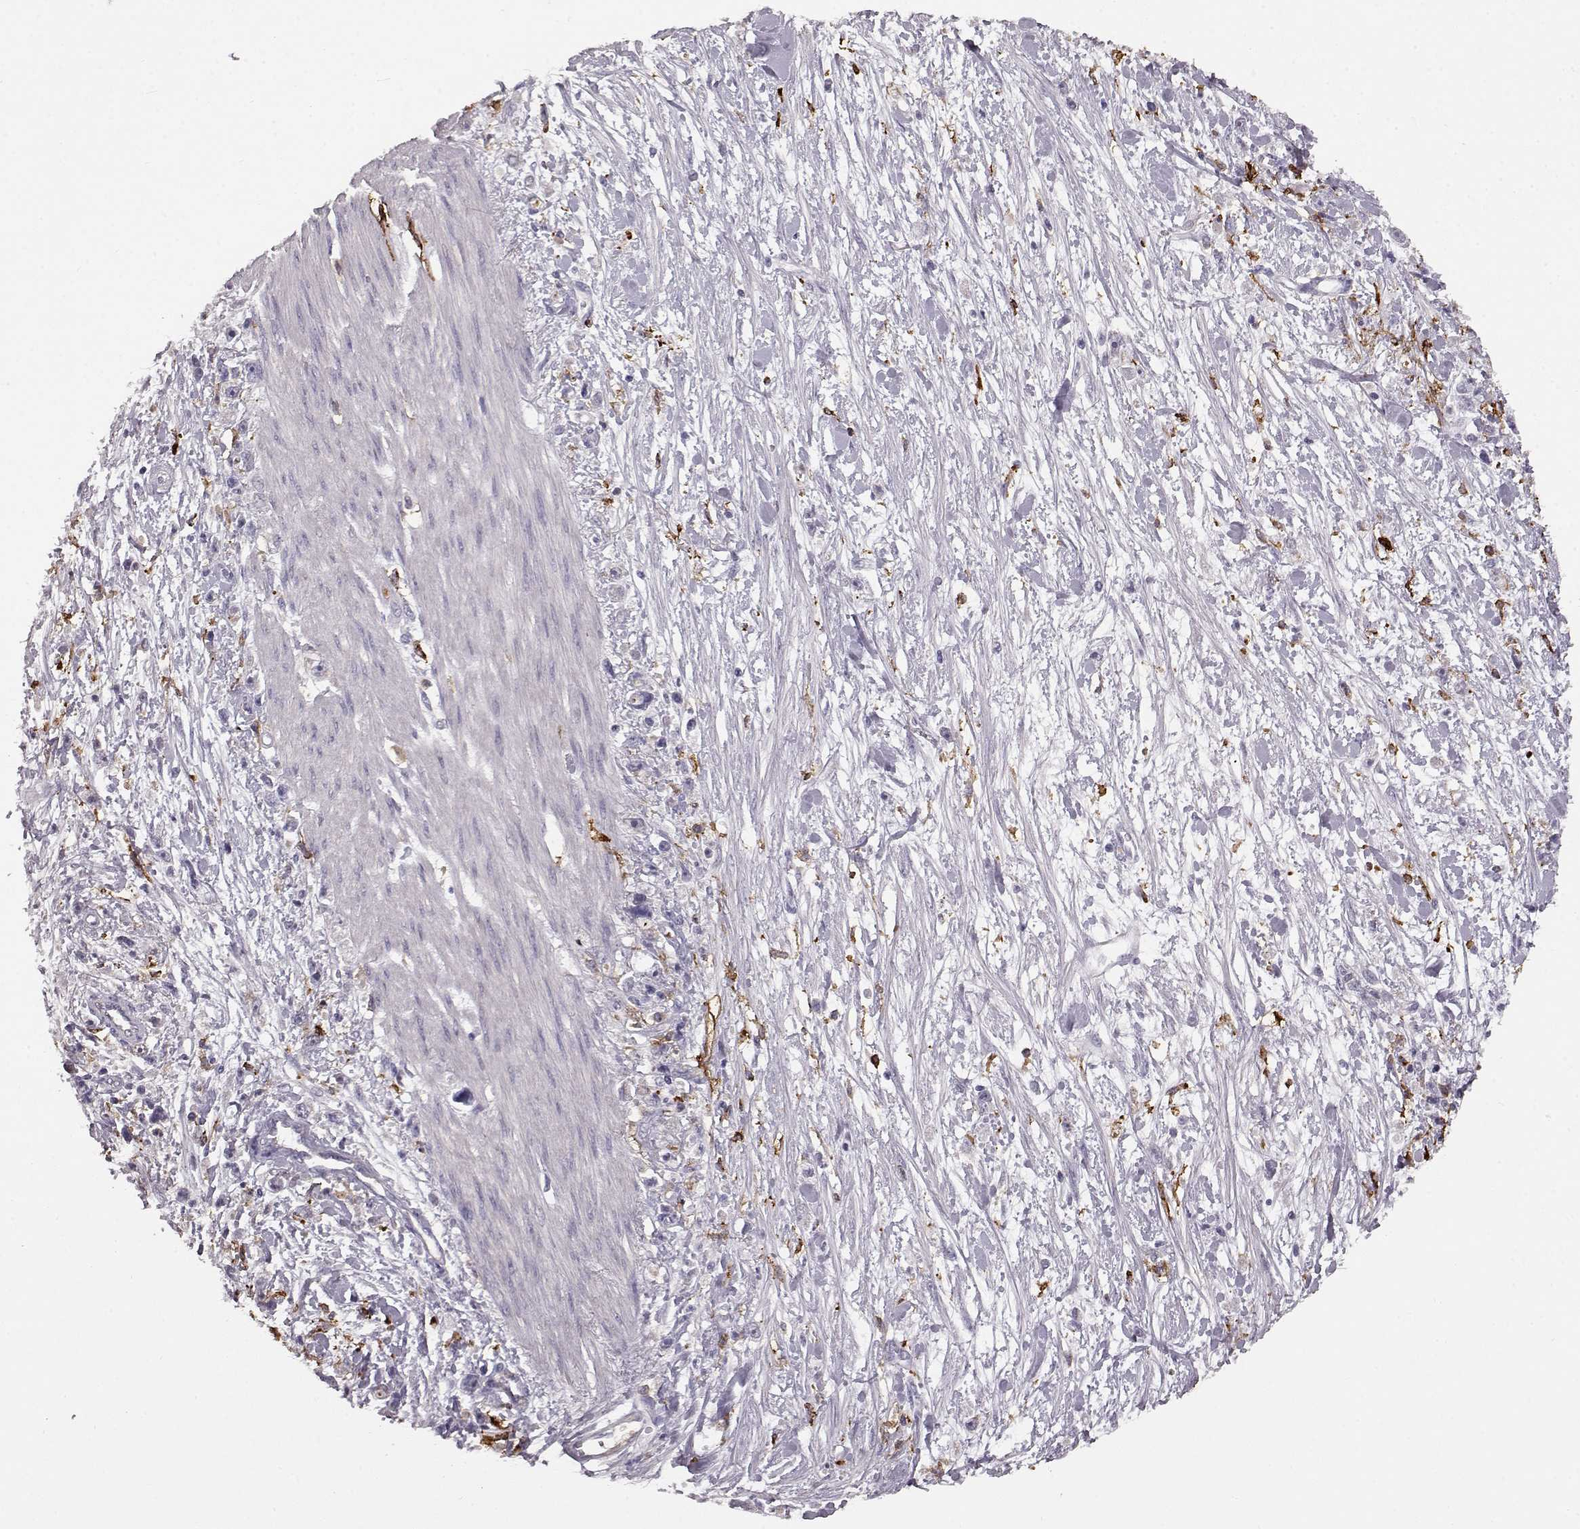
{"staining": {"intensity": "negative", "quantity": "none", "location": "none"}, "tissue": "stomach cancer", "cell_type": "Tumor cells", "image_type": "cancer", "snomed": [{"axis": "morphology", "description": "Adenocarcinoma, NOS"}, {"axis": "topography", "description": "Stomach"}], "caption": "IHC photomicrograph of neoplastic tissue: human stomach cancer (adenocarcinoma) stained with DAB reveals no significant protein expression in tumor cells.", "gene": "CCNF", "patient": {"sex": "female", "age": 59}}